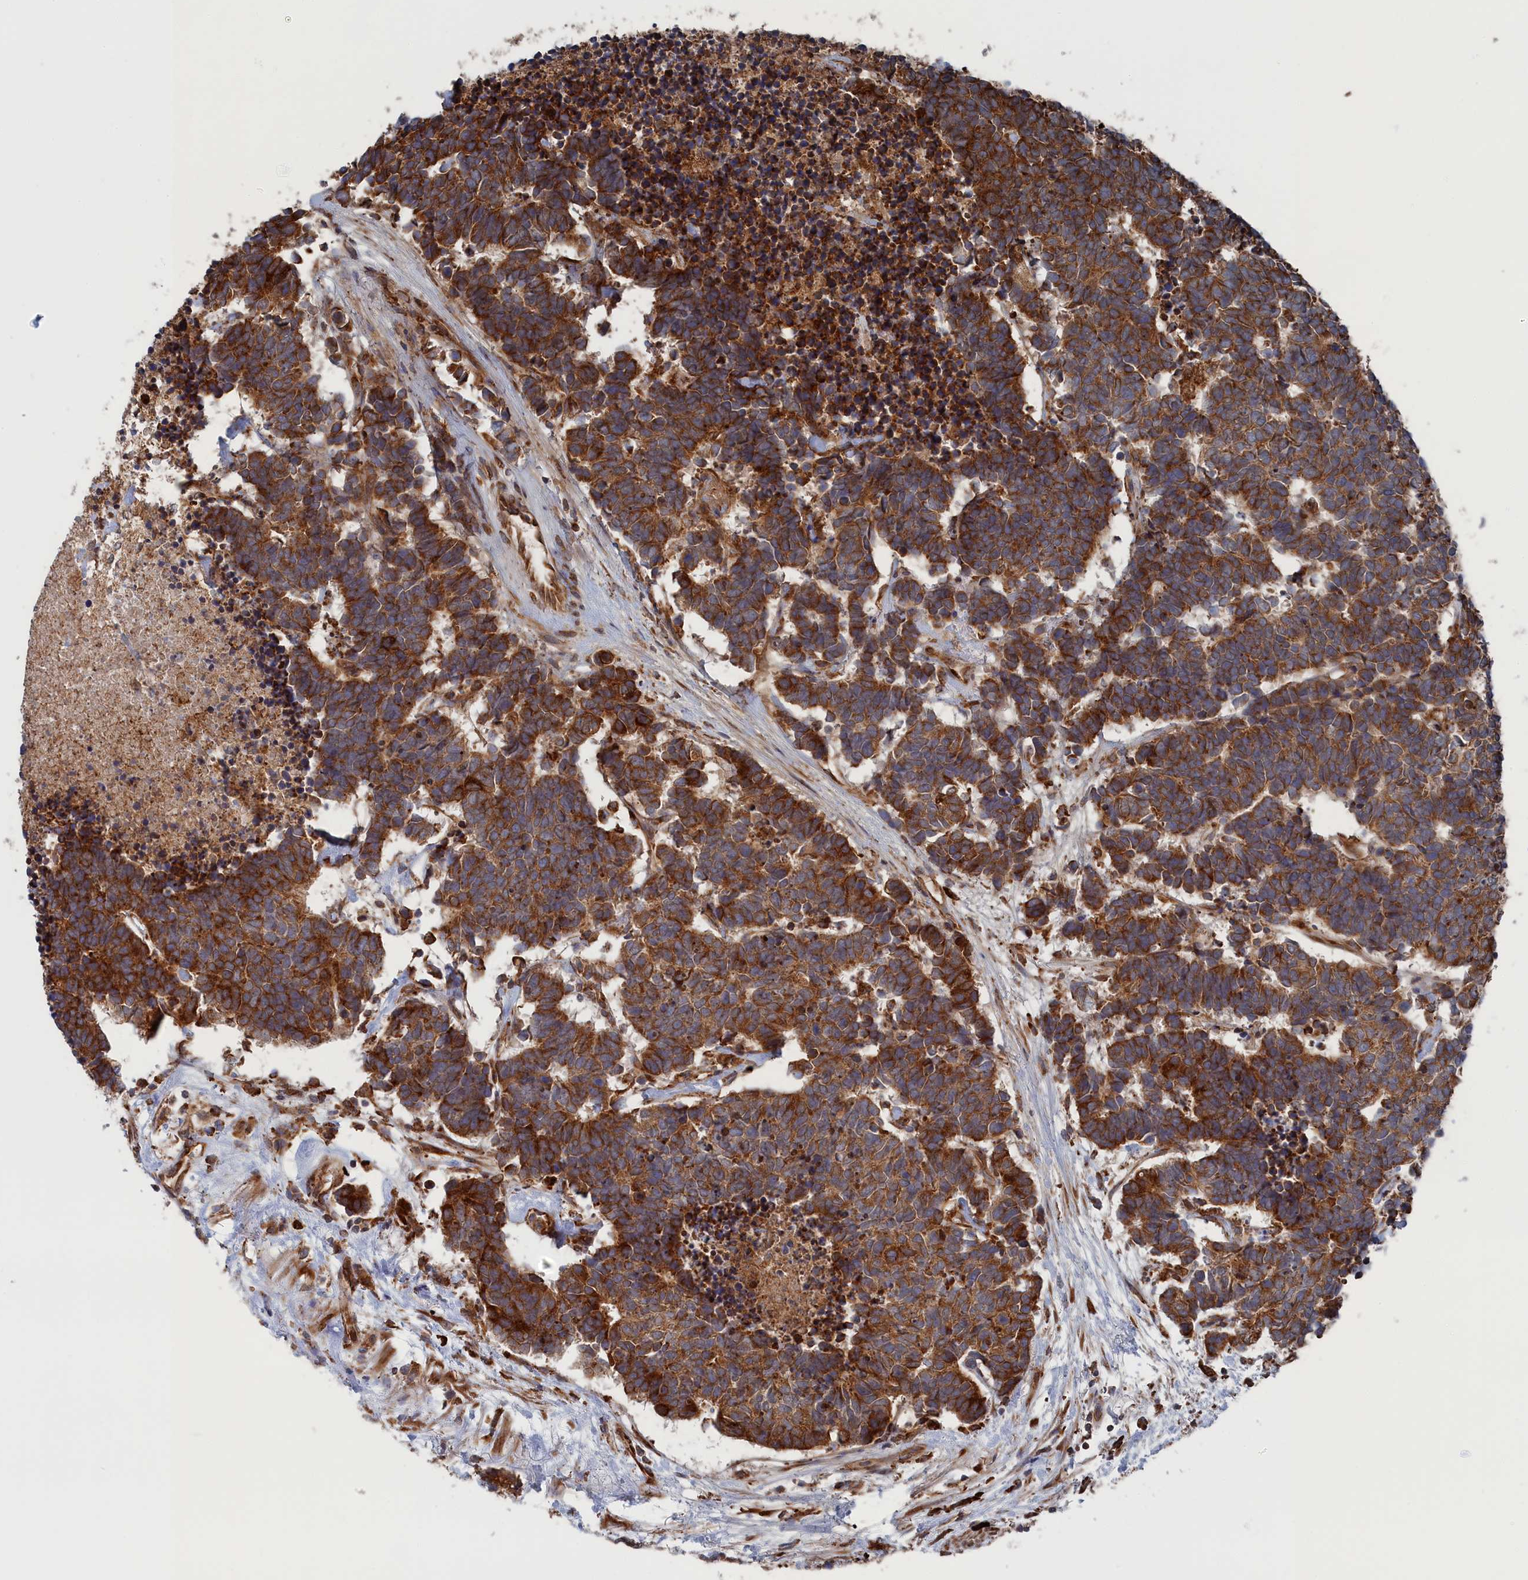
{"staining": {"intensity": "strong", "quantity": ">75%", "location": "cytoplasmic/membranous"}, "tissue": "carcinoid", "cell_type": "Tumor cells", "image_type": "cancer", "snomed": [{"axis": "morphology", "description": "Carcinoma, NOS"}, {"axis": "morphology", "description": "Carcinoid, malignant, NOS"}, {"axis": "topography", "description": "Urinary bladder"}], "caption": "This is an image of IHC staining of carcinoid, which shows strong positivity in the cytoplasmic/membranous of tumor cells.", "gene": "BPIFB6", "patient": {"sex": "male", "age": 57}}